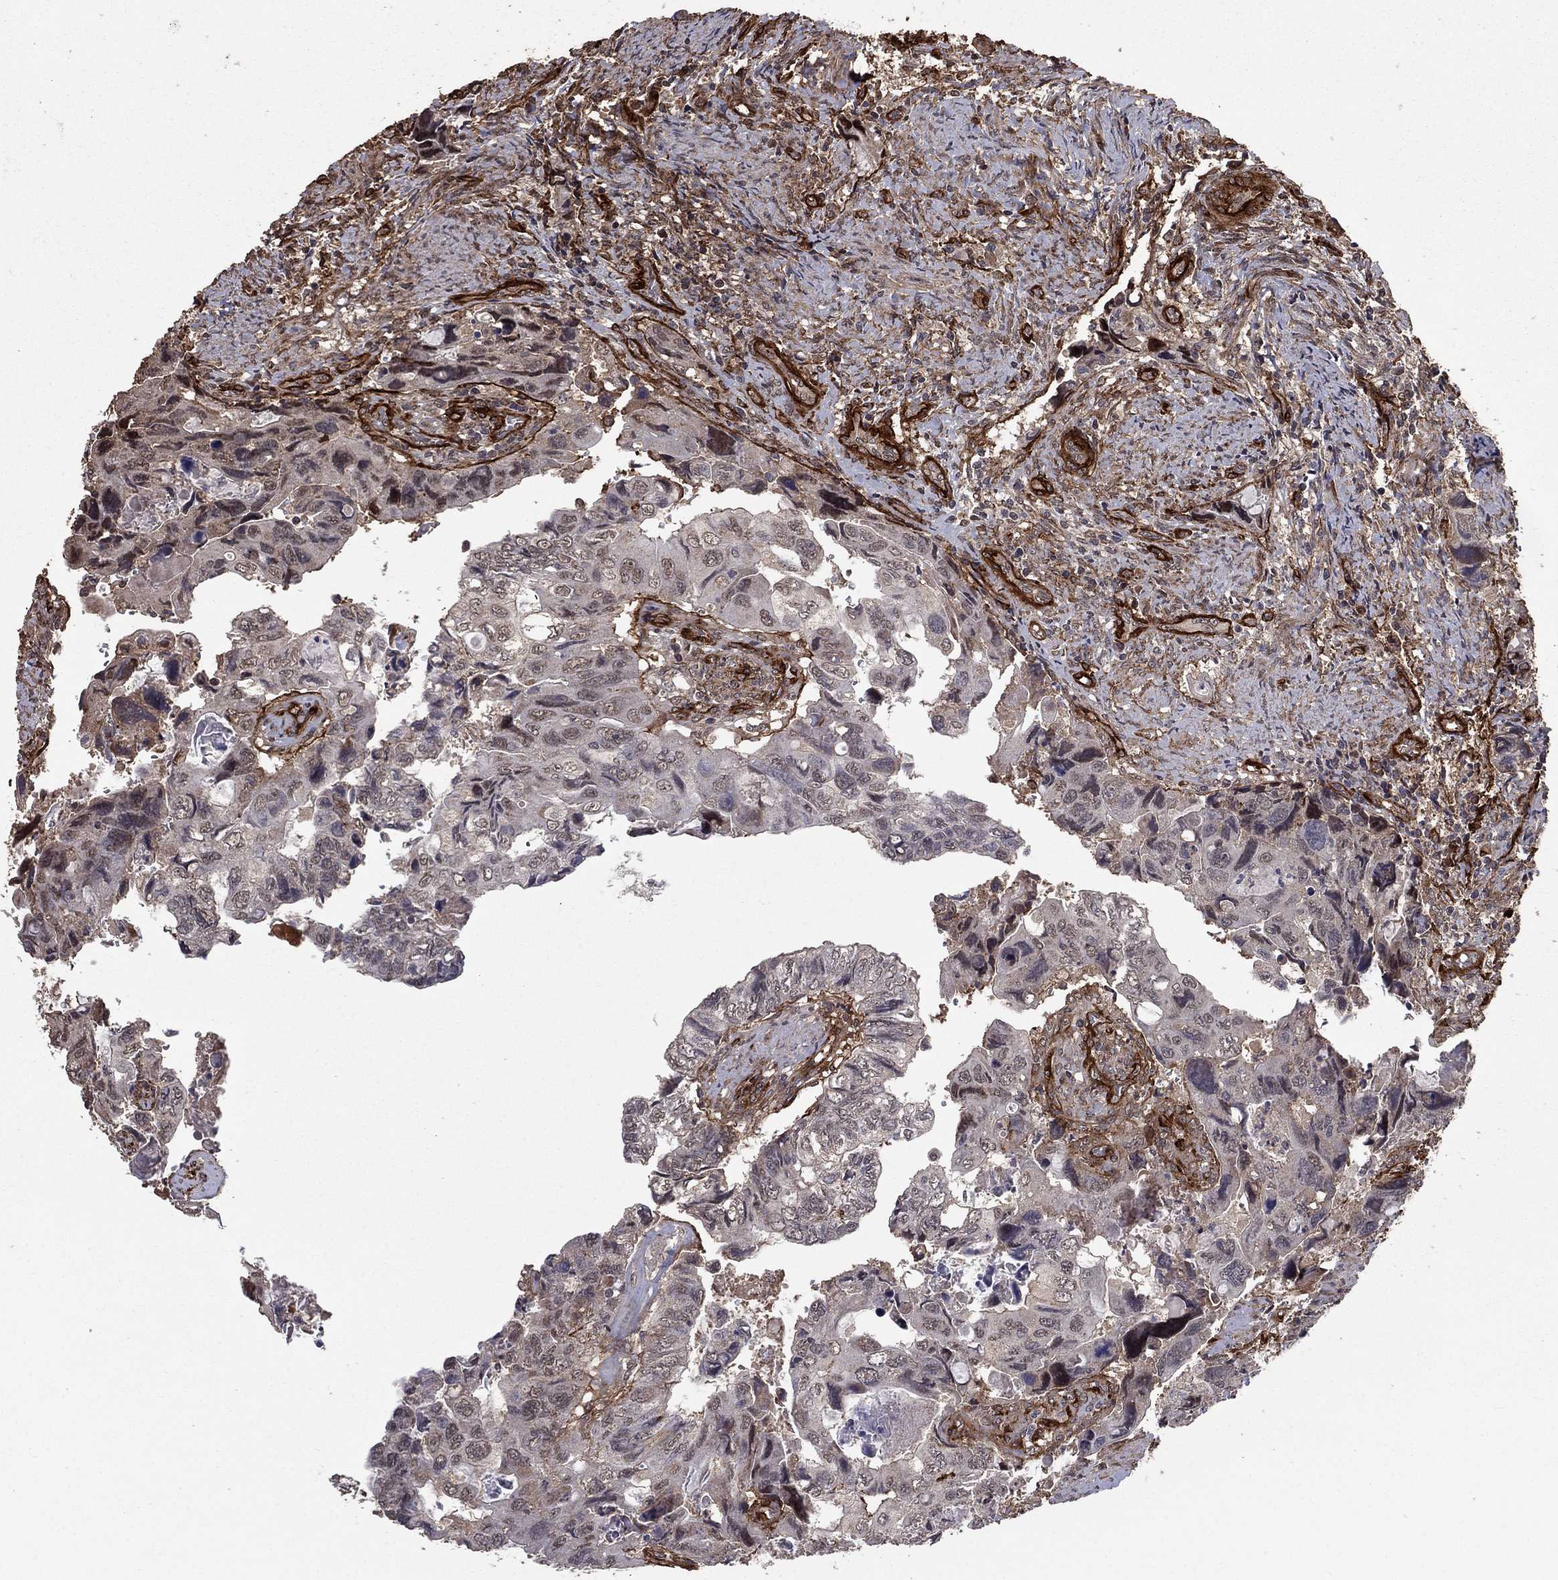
{"staining": {"intensity": "weak", "quantity": "<25%", "location": "cytoplasmic/membranous"}, "tissue": "colorectal cancer", "cell_type": "Tumor cells", "image_type": "cancer", "snomed": [{"axis": "morphology", "description": "Adenocarcinoma, NOS"}, {"axis": "topography", "description": "Rectum"}], "caption": "High power microscopy image of an IHC histopathology image of colorectal adenocarcinoma, revealing no significant positivity in tumor cells.", "gene": "COL18A1", "patient": {"sex": "male", "age": 62}}